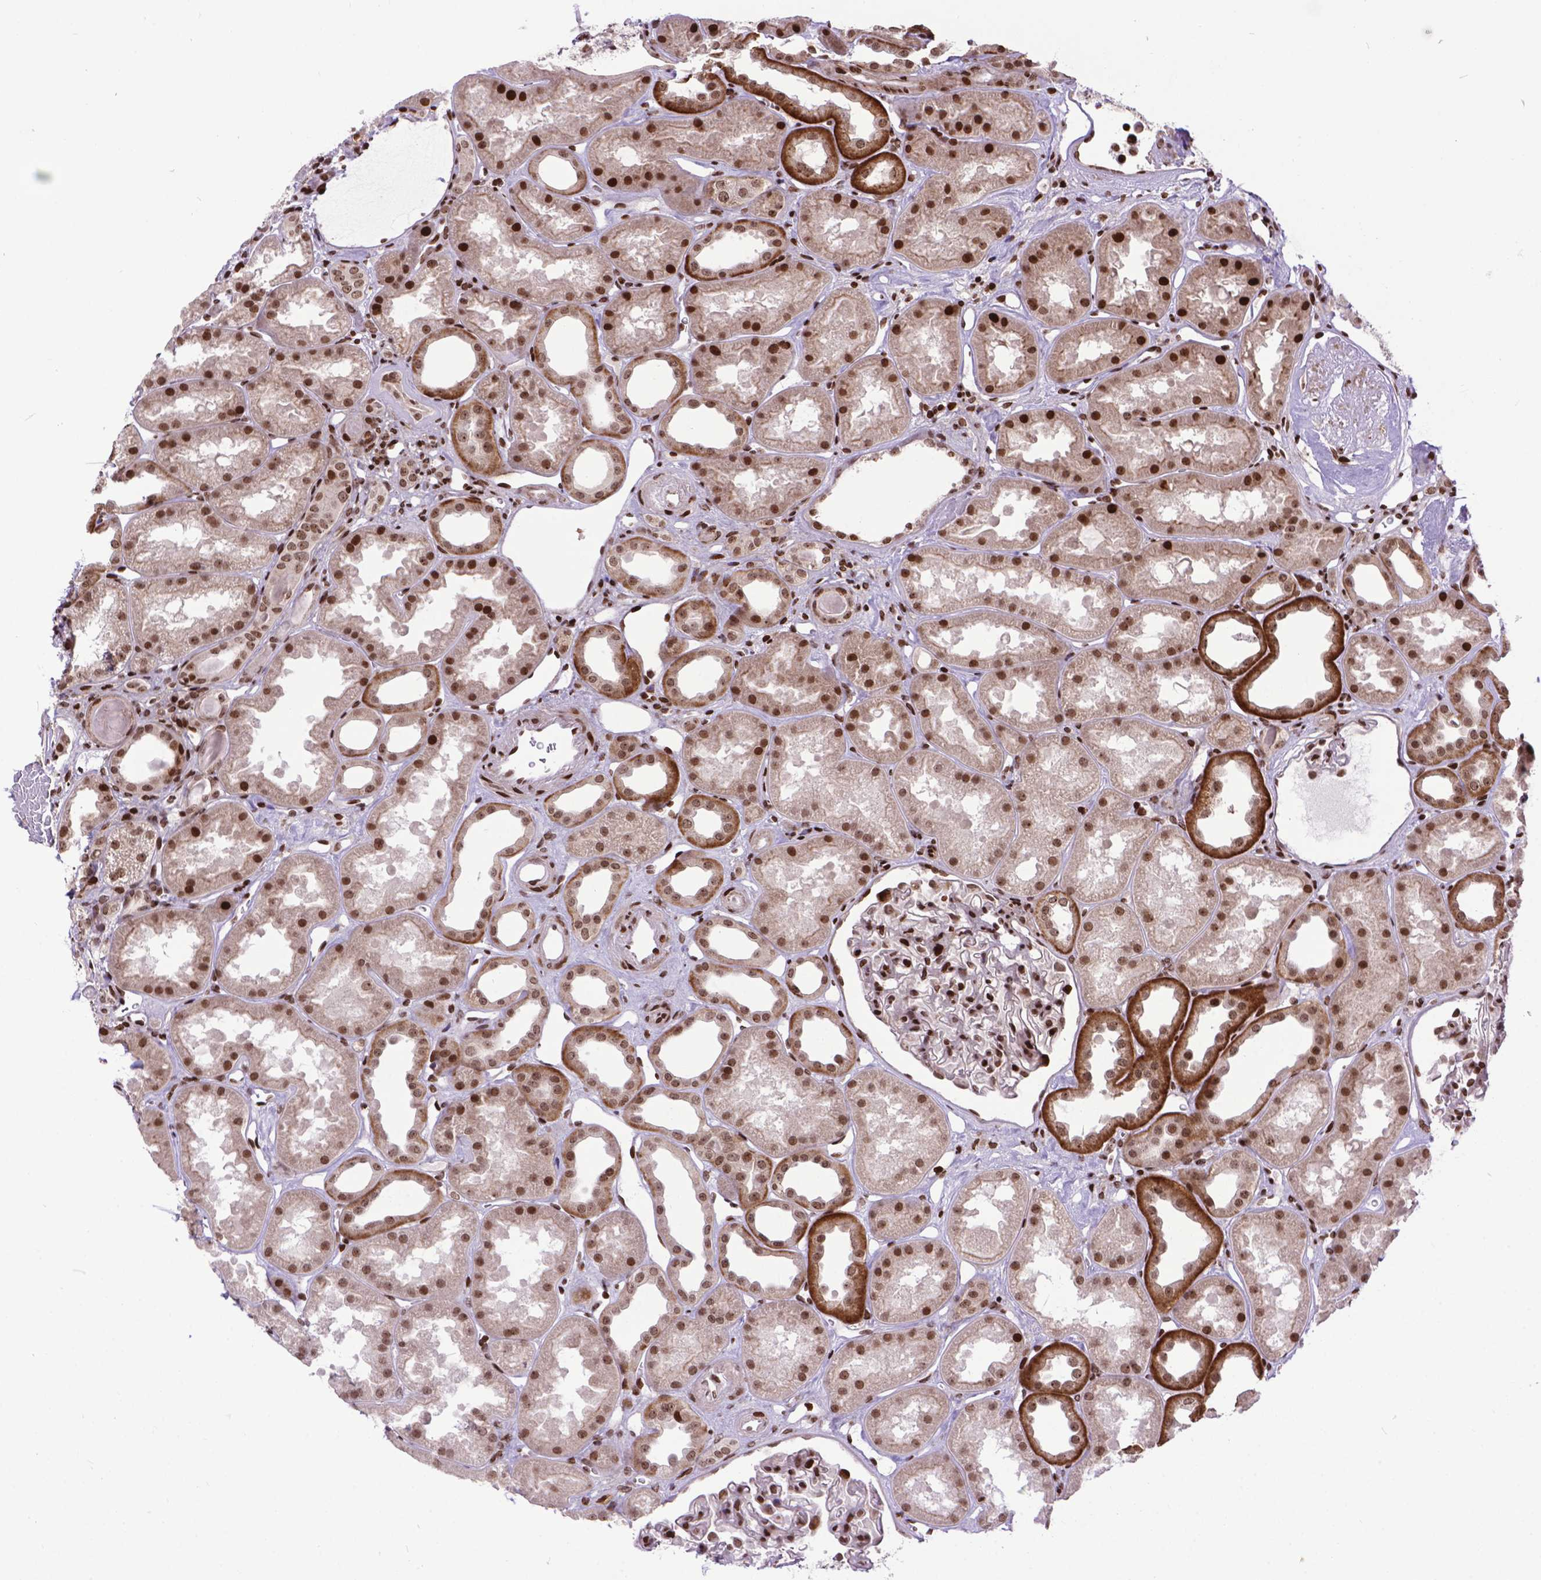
{"staining": {"intensity": "strong", "quantity": ">75%", "location": "nuclear"}, "tissue": "kidney", "cell_type": "Cells in glomeruli", "image_type": "normal", "snomed": [{"axis": "morphology", "description": "Normal tissue, NOS"}, {"axis": "topography", "description": "Kidney"}], "caption": "Strong nuclear expression for a protein is appreciated in approximately >75% of cells in glomeruli of normal kidney using immunohistochemistry.", "gene": "AMER1", "patient": {"sex": "male", "age": 61}}